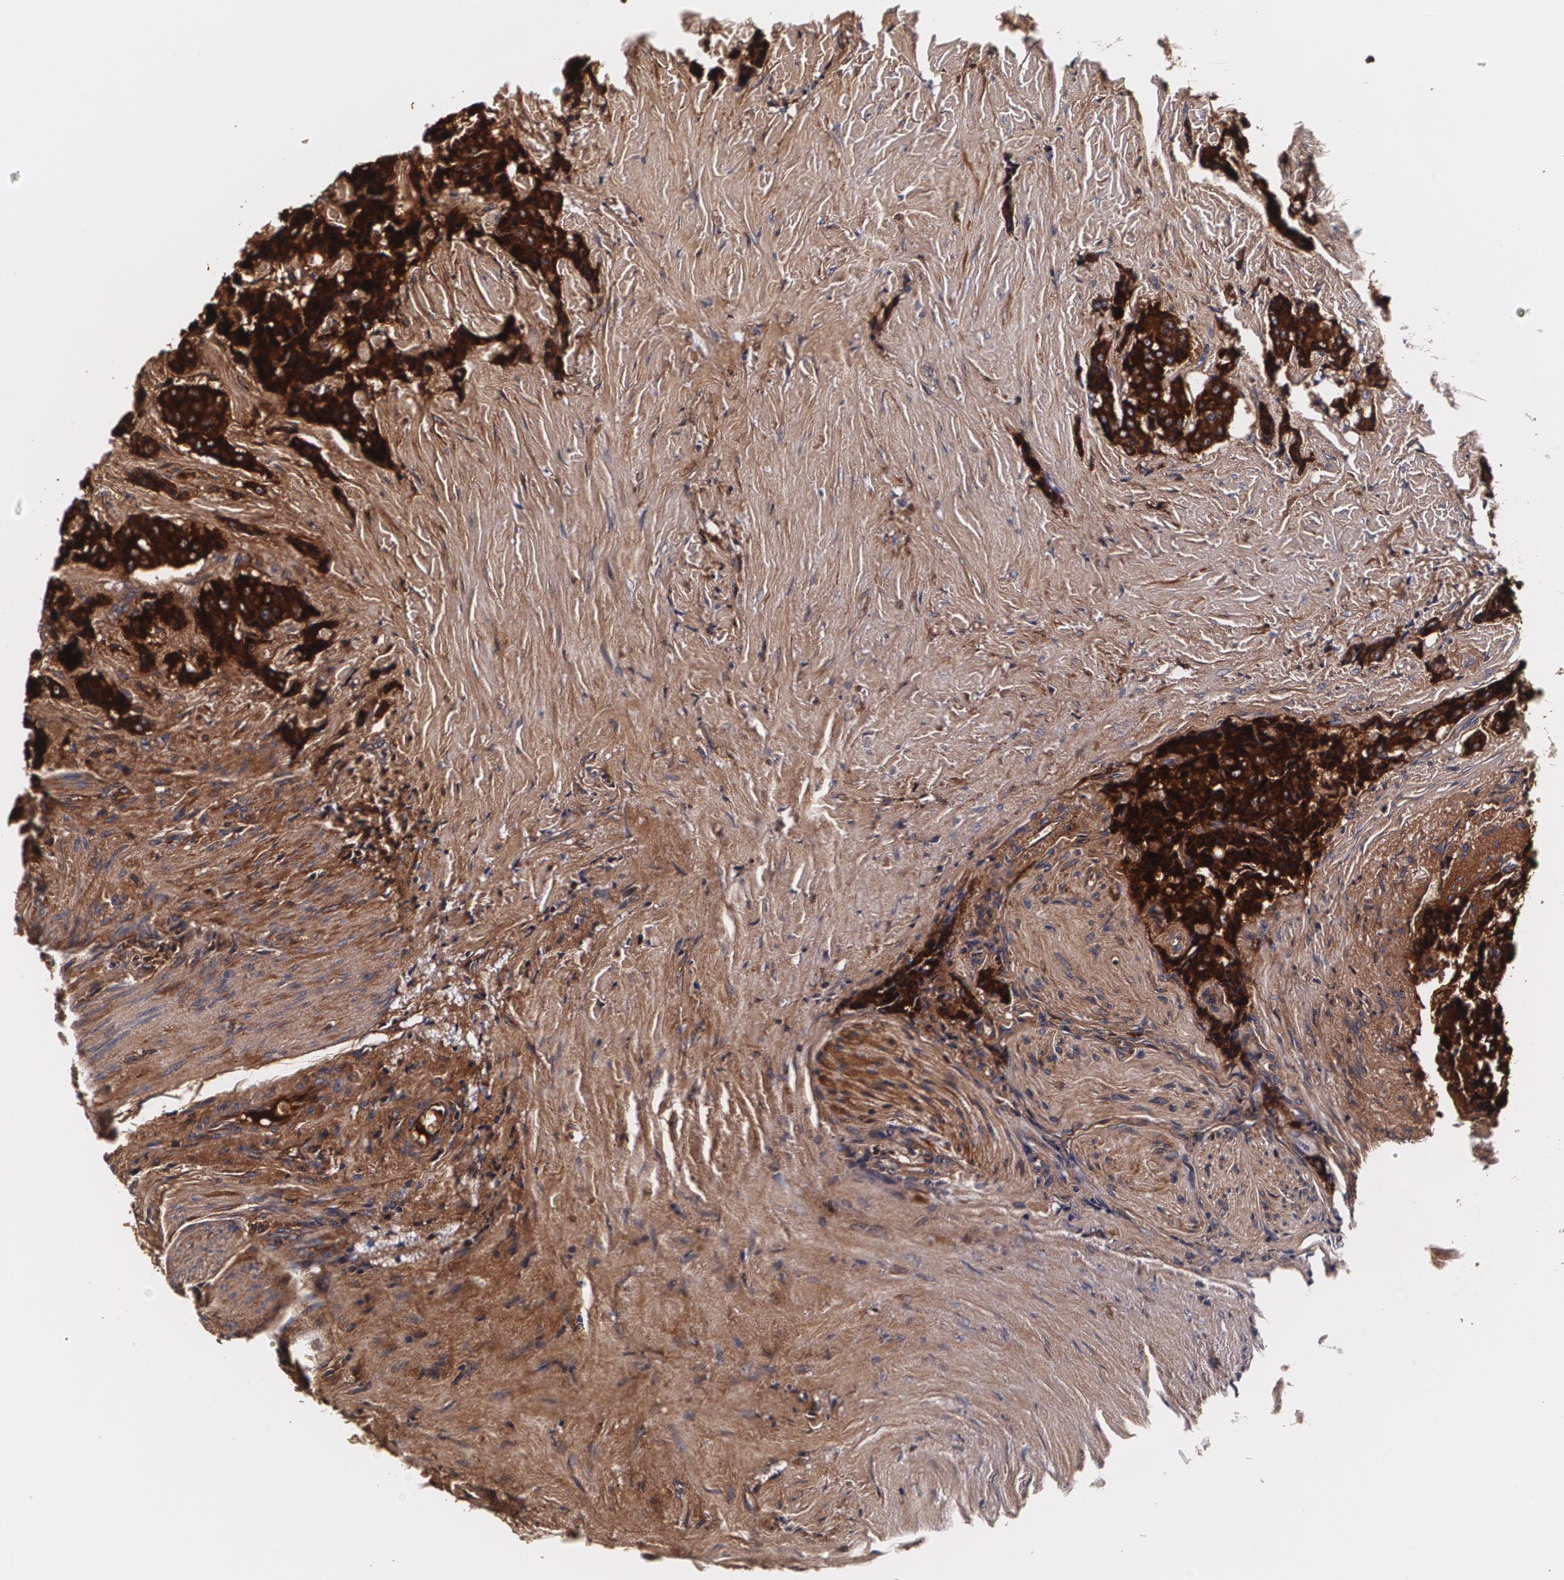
{"staining": {"intensity": "strong", "quantity": ">75%", "location": "cytoplasmic/membranous"}, "tissue": "carcinoid", "cell_type": "Tumor cells", "image_type": "cancer", "snomed": [{"axis": "morphology", "description": "Carcinoid, malignant, NOS"}, {"axis": "topography", "description": "Colon"}], "caption": "Immunohistochemistry micrograph of human carcinoid stained for a protein (brown), which exhibits high levels of strong cytoplasmic/membranous expression in about >75% of tumor cells.", "gene": "TTR", "patient": {"sex": "female", "age": 61}}